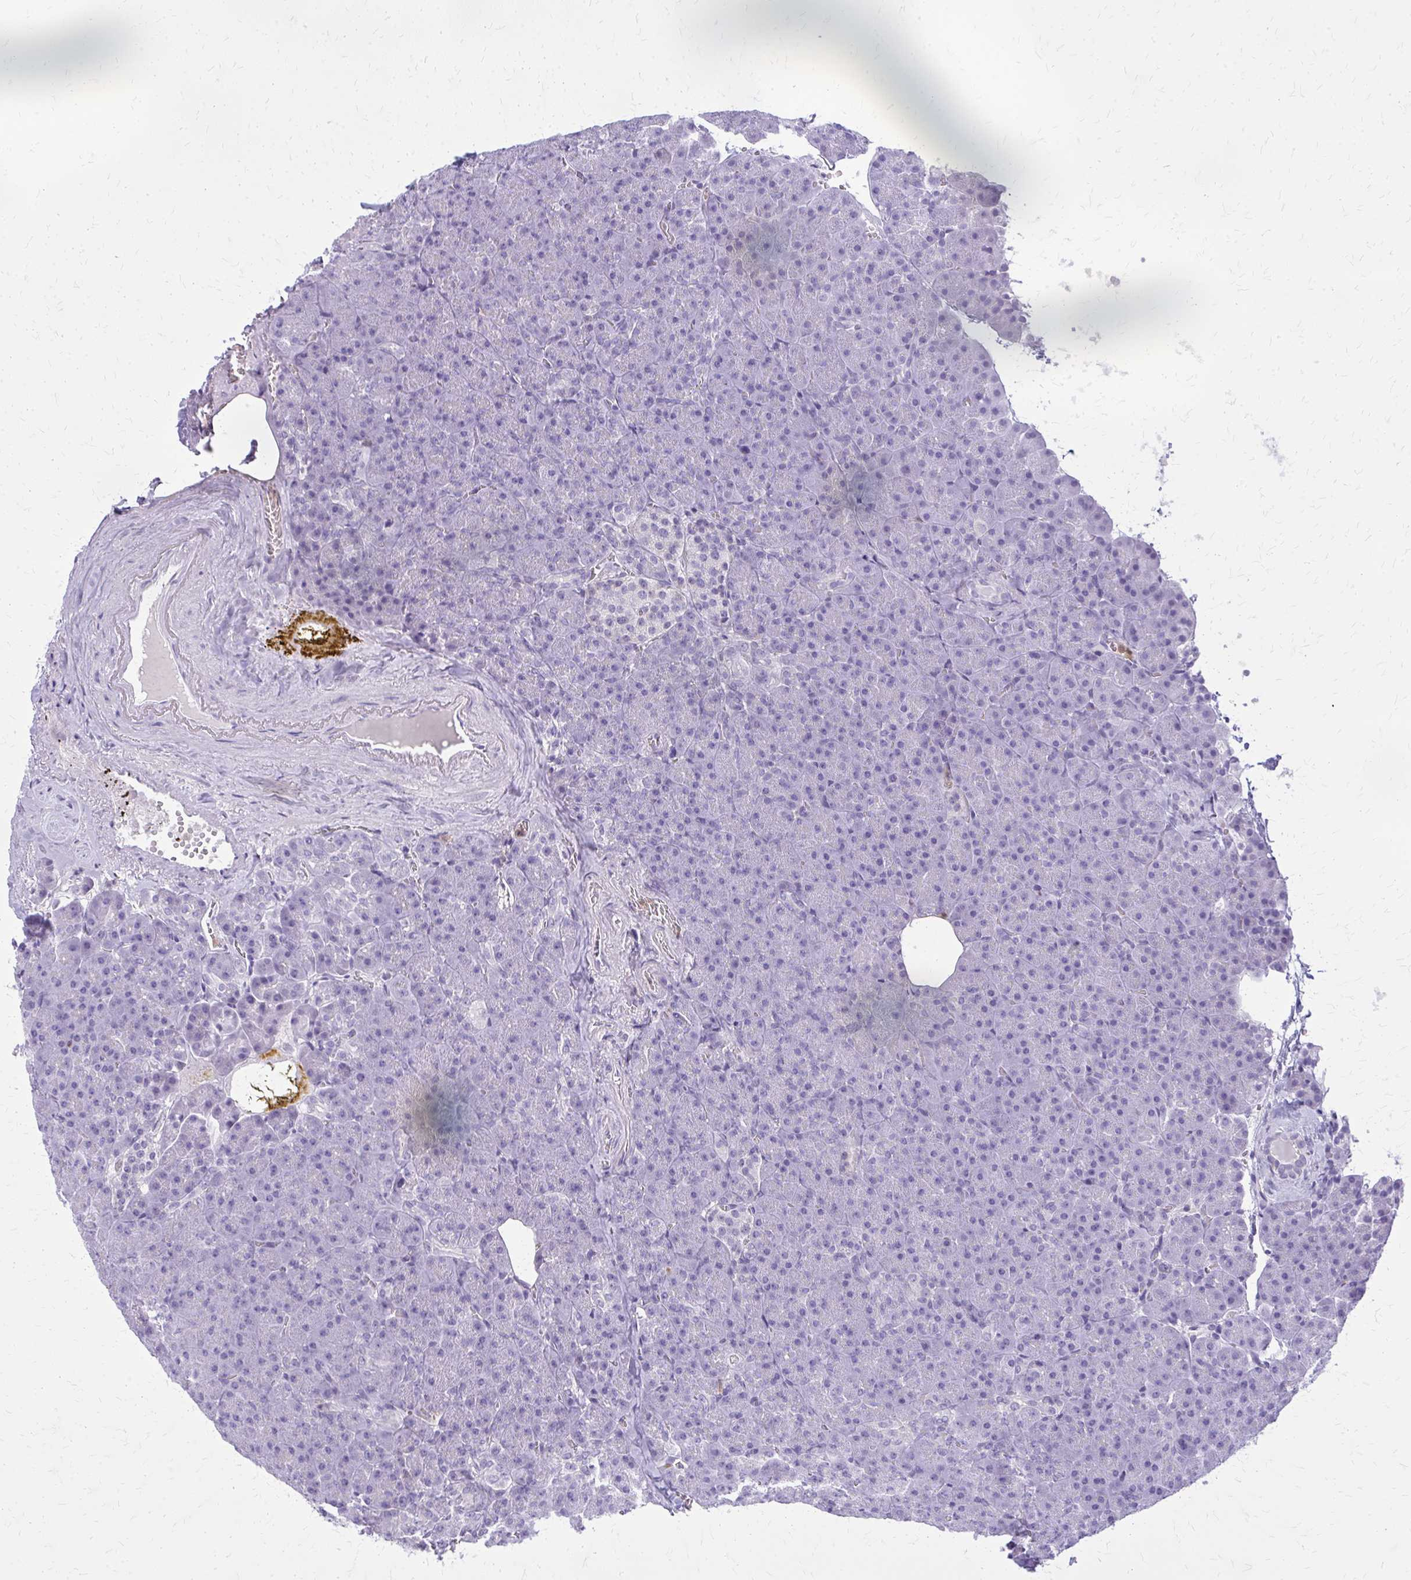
{"staining": {"intensity": "negative", "quantity": "none", "location": "none"}, "tissue": "pancreas", "cell_type": "Exocrine glandular cells", "image_type": "normal", "snomed": [{"axis": "morphology", "description": "Normal tissue, NOS"}, {"axis": "topography", "description": "Pancreas"}], "caption": "This is an immunohistochemistry (IHC) image of benign human pancreas. There is no staining in exocrine glandular cells.", "gene": "GLRX", "patient": {"sex": "female", "age": 74}}